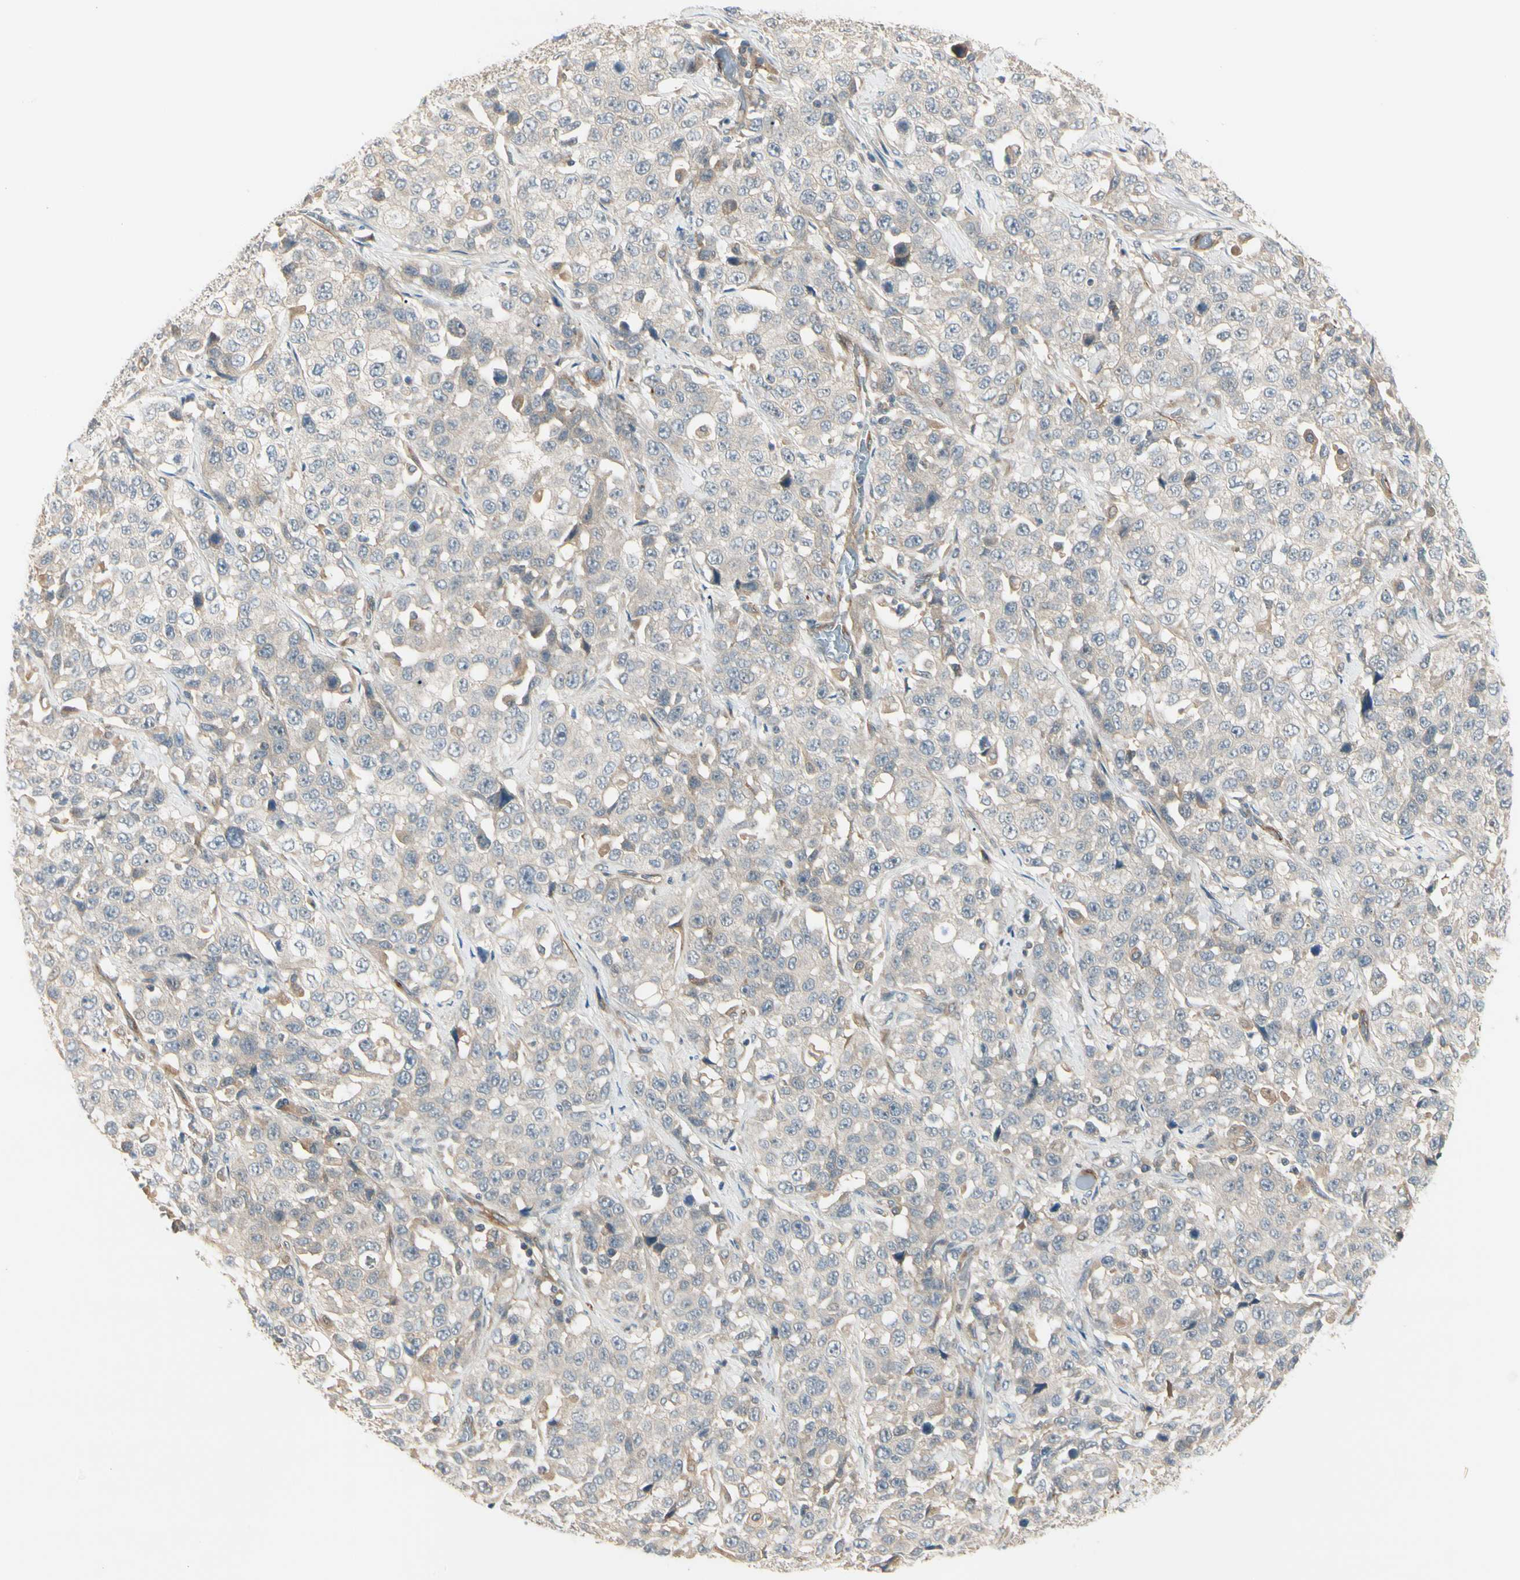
{"staining": {"intensity": "weak", "quantity": ">75%", "location": "cytoplasmic/membranous"}, "tissue": "stomach cancer", "cell_type": "Tumor cells", "image_type": "cancer", "snomed": [{"axis": "morphology", "description": "Normal tissue, NOS"}, {"axis": "morphology", "description": "Adenocarcinoma, NOS"}, {"axis": "topography", "description": "Stomach"}], "caption": "Immunohistochemistry (IHC) image of human stomach cancer (adenocarcinoma) stained for a protein (brown), which shows low levels of weak cytoplasmic/membranous expression in approximately >75% of tumor cells.", "gene": "F2R", "patient": {"sex": "male", "age": 48}}